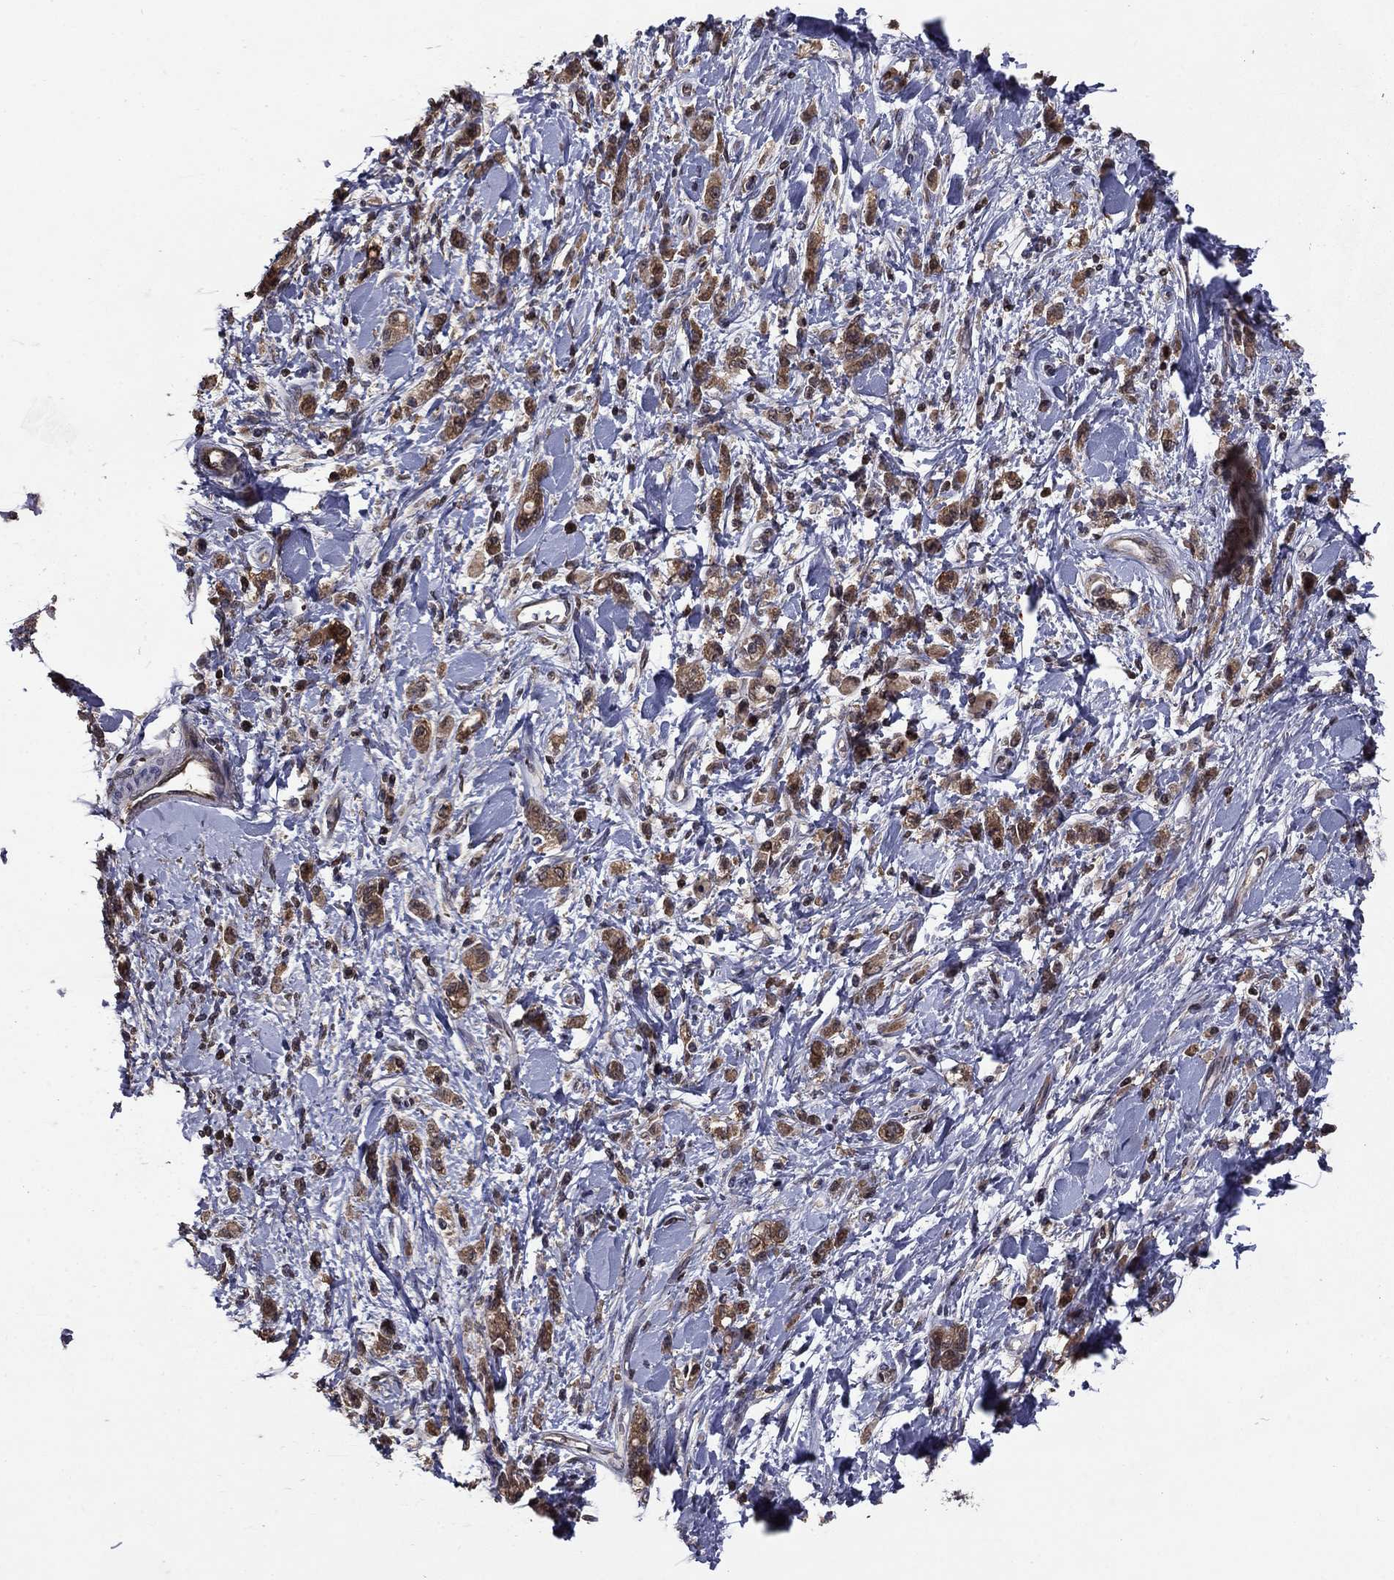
{"staining": {"intensity": "moderate", "quantity": ">75%", "location": "cytoplasmic/membranous"}, "tissue": "stomach cancer", "cell_type": "Tumor cells", "image_type": "cancer", "snomed": [{"axis": "morphology", "description": "Adenocarcinoma, NOS"}, {"axis": "topography", "description": "Stomach"}], "caption": "This is an image of IHC staining of stomach cancer, which shows moderate staining in the cytoplasmic/membranous of tumor cells.", "gene": "APPBP2", "patient": {"sex": "male", "age": 77}}